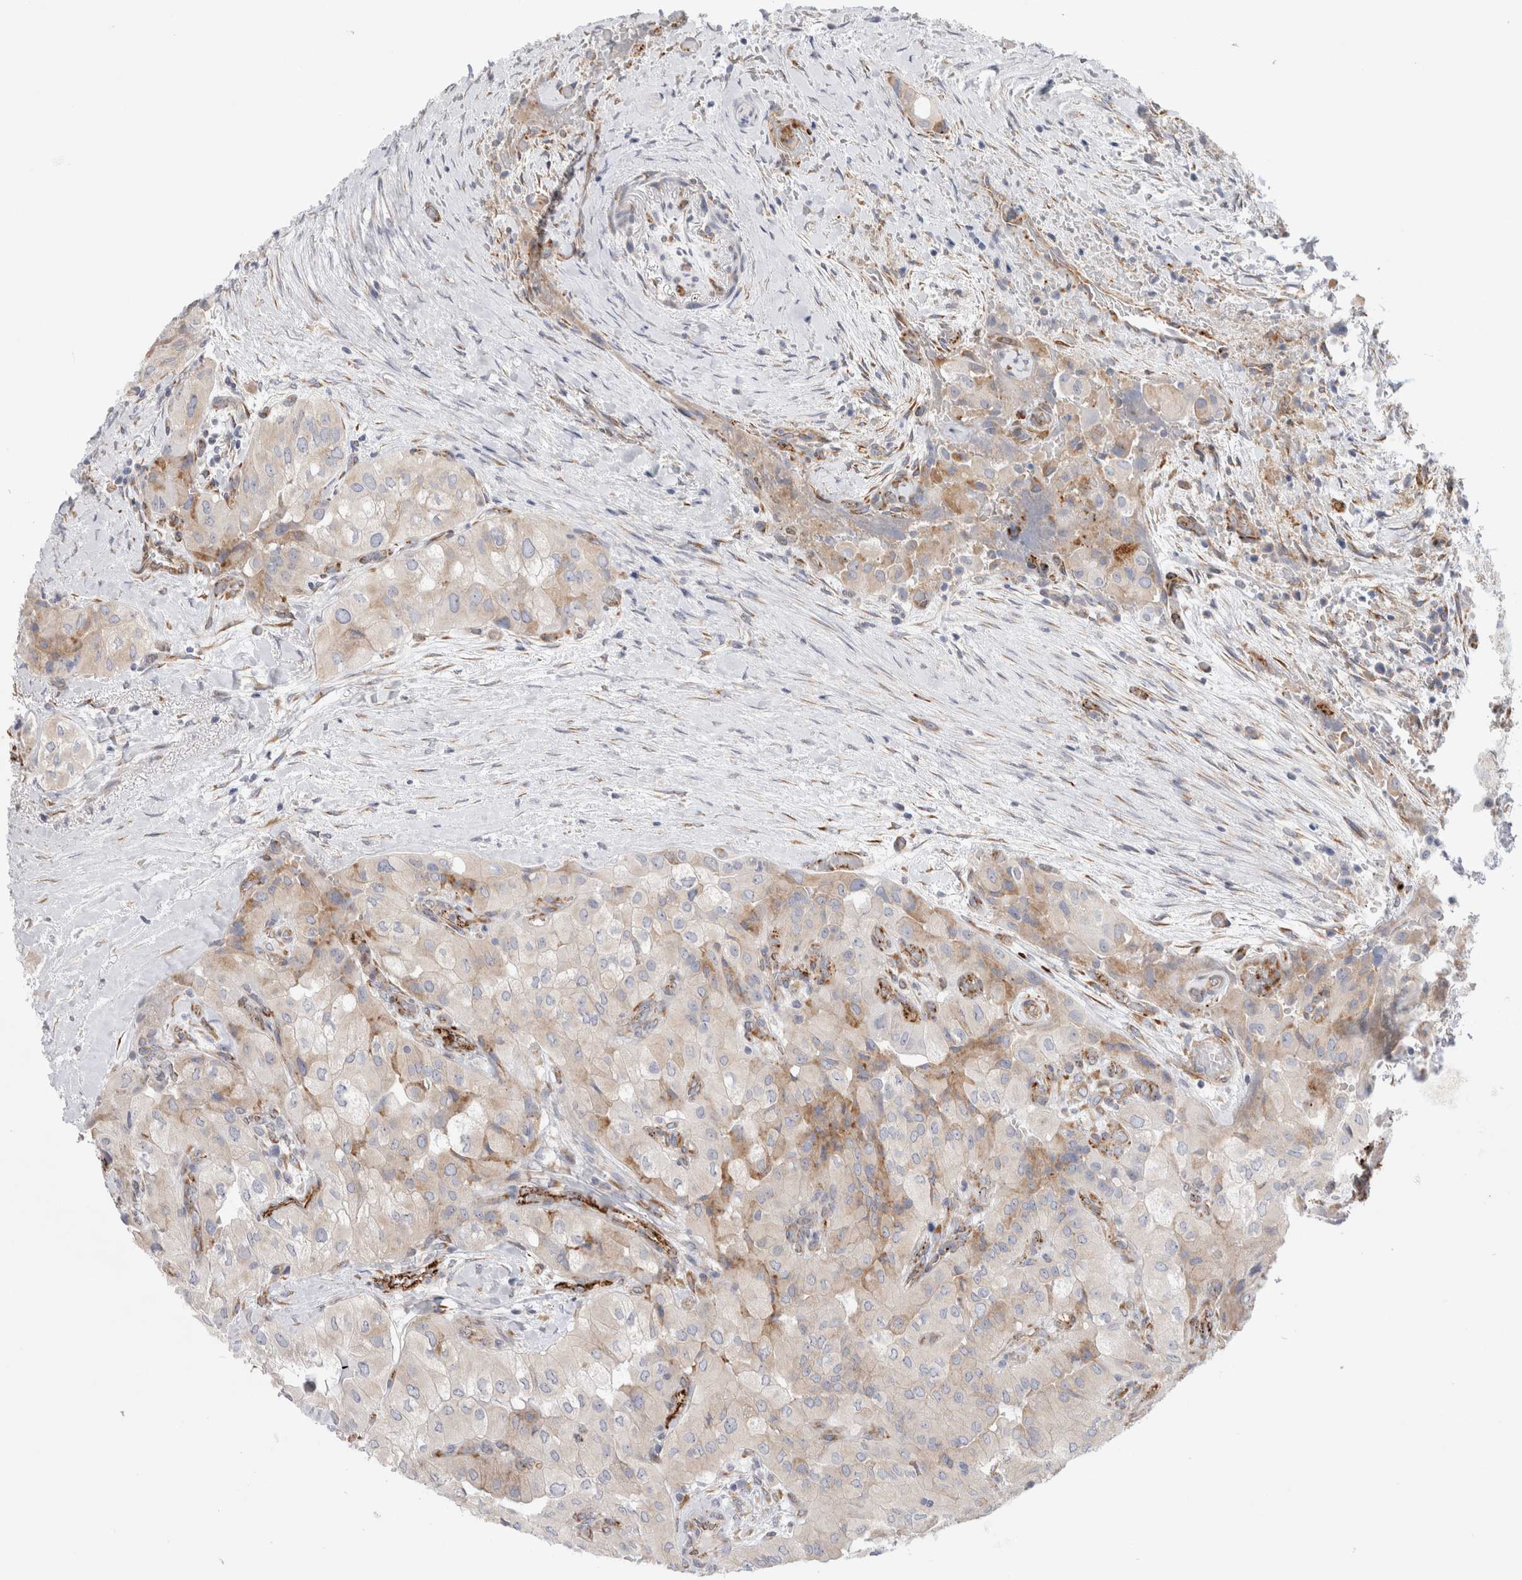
{"staining": {"intensity": "weak", "quantity": "25%-75%", "location": "cytoplasmic/membranous"}, "tissue": "thyroid cancer", "cell_type": "Tumor cells", "image_type": "cancer", "snomed": [{"axis": "morphology", "description": "Papillary adenocarcinoma, NOS"}, {"axis": "topography", "description": "Thyroid gland"}], "caption": "High-power microscopy captured an IHC histopathology image of thyroid cancer, revealing weak cytoplasmic/membranous expression in about 25%-75% of tumor cells.", "gene": "CNPY4", "patient": {"sex": "female", "age": 59}}